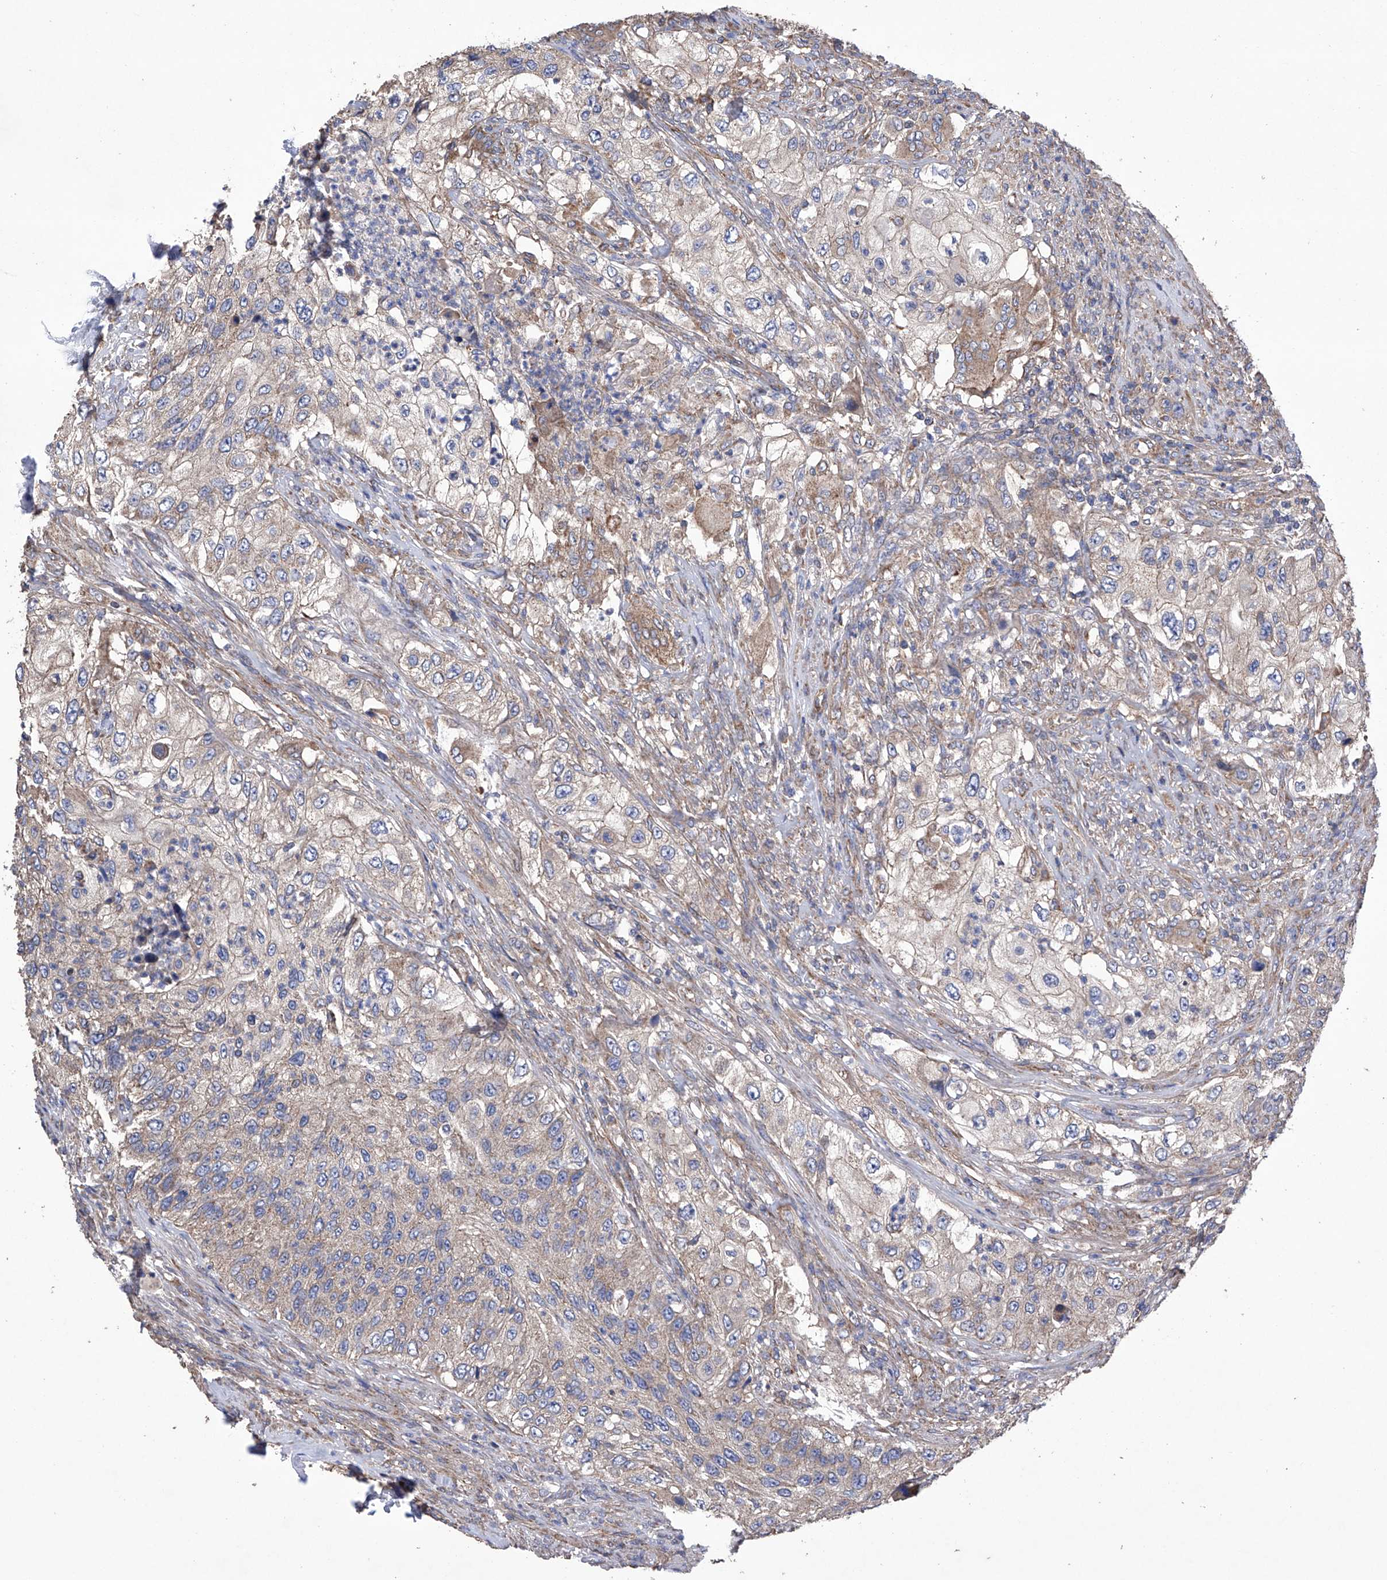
{"staining": {"intensity": "weak", "quantity": "25%-75%", "location": "cytoplasmic/membranous"}, "tissue": "urothelial cancer", "cell_type": "Tumor cells", "image_type": "cancer", "snomed": [{"axis": "morphology", "description": "Urothelial carcinoma, High grade"}, {"axis": "topography", "description": "Urinary bladder"}], "caption": "IHC of human urothelial cancer displays low levels of weak cytoplasmic/membranous staining in approximately 25%-75% of tumor cells.", "gene": "EFCAB2", "patient": {"sex": "female", "age": 60}}